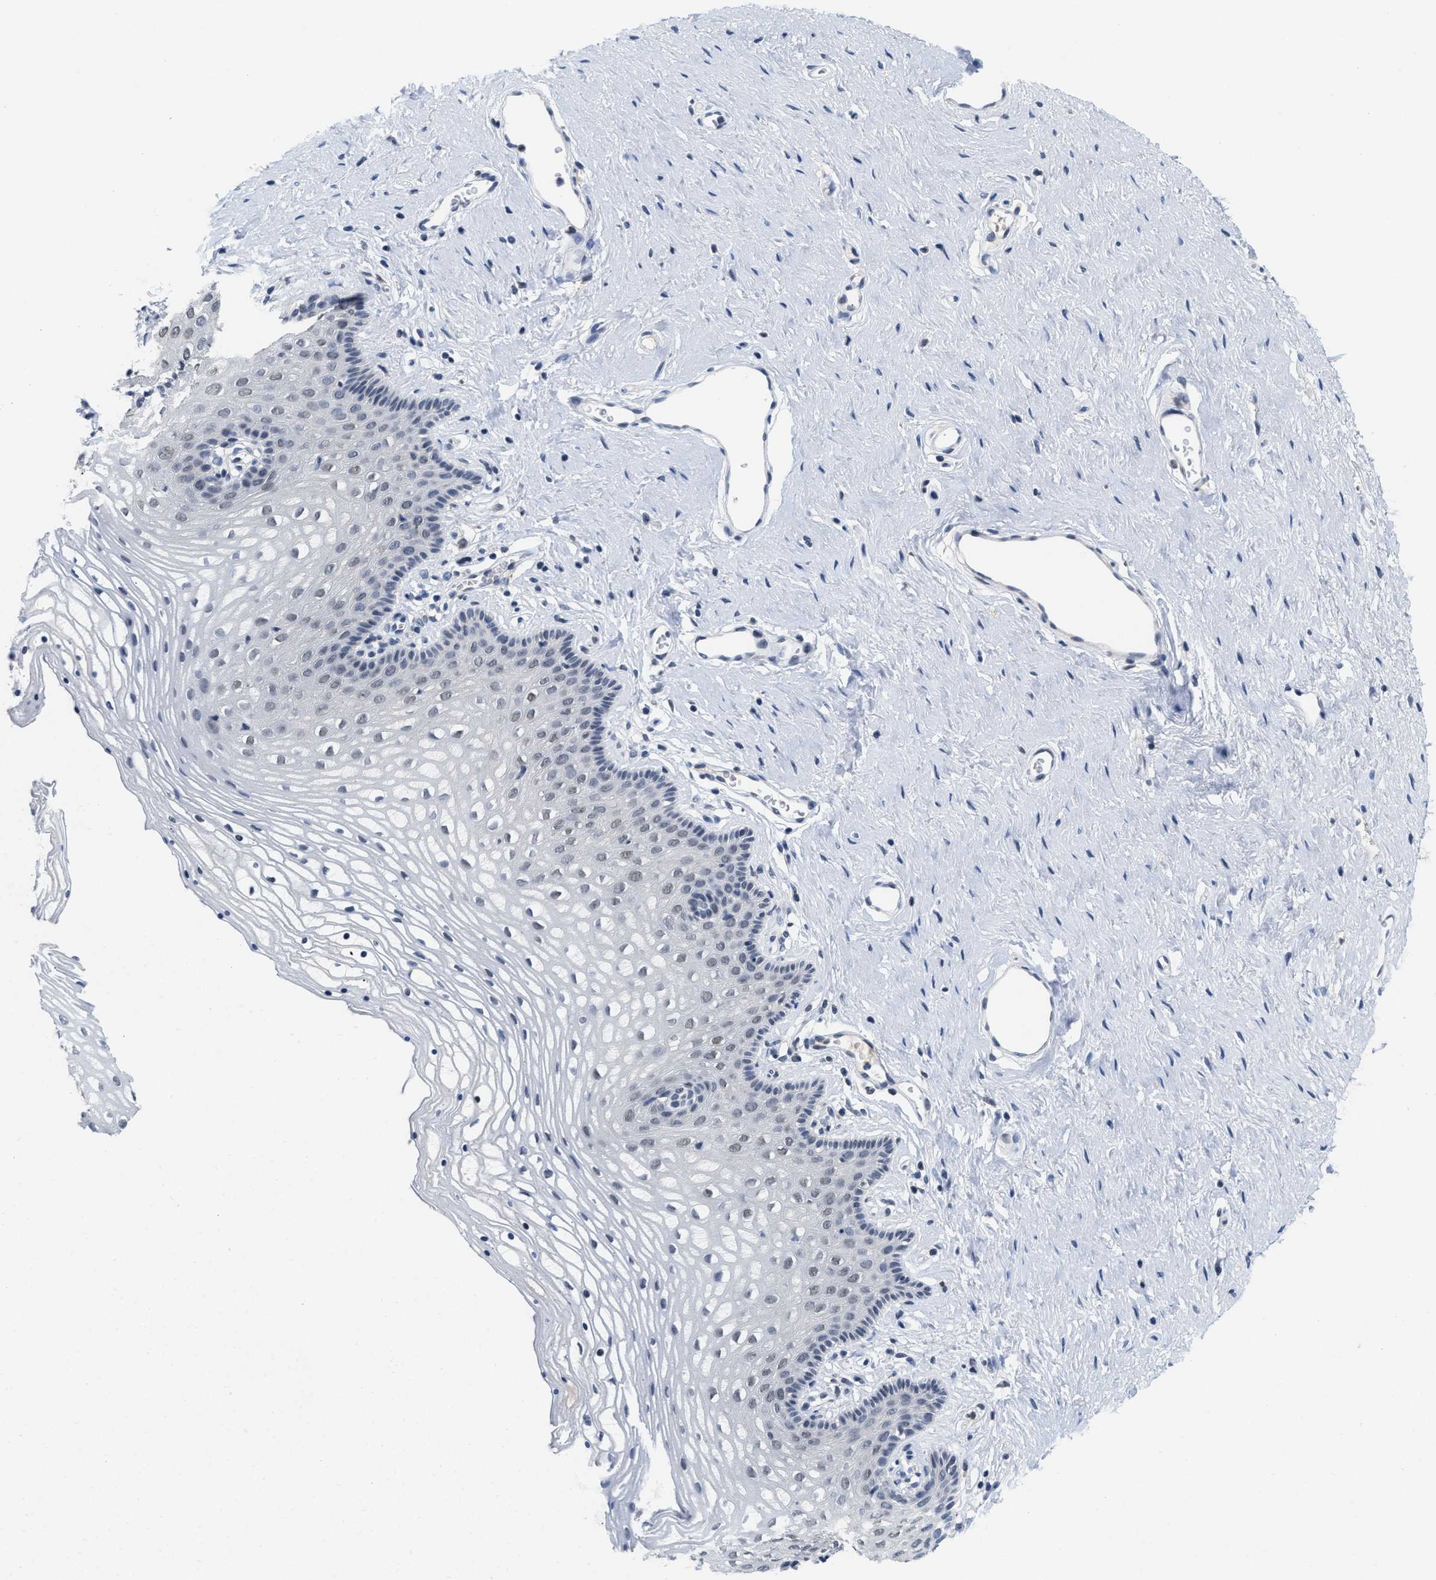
{"staining": {"intensity": "weak", "quantity": "<25%", "location": "nuclear"}, "tissue": "vagina", "cell_type": "Squamous epithelial cells", "image_type": "normal", "snomed": [{"axis": "morphology", "description": "Normal tissue, NOS"}, {"axis": "topography", "description": "Vagina"}], "caption": "This is an immunohistochemistry (IHC) image of normal vagina. There is no expression in squamous epithelial cells.", "gene": "GGNBP2", "patient": {"sex": "female", "age": 32}}